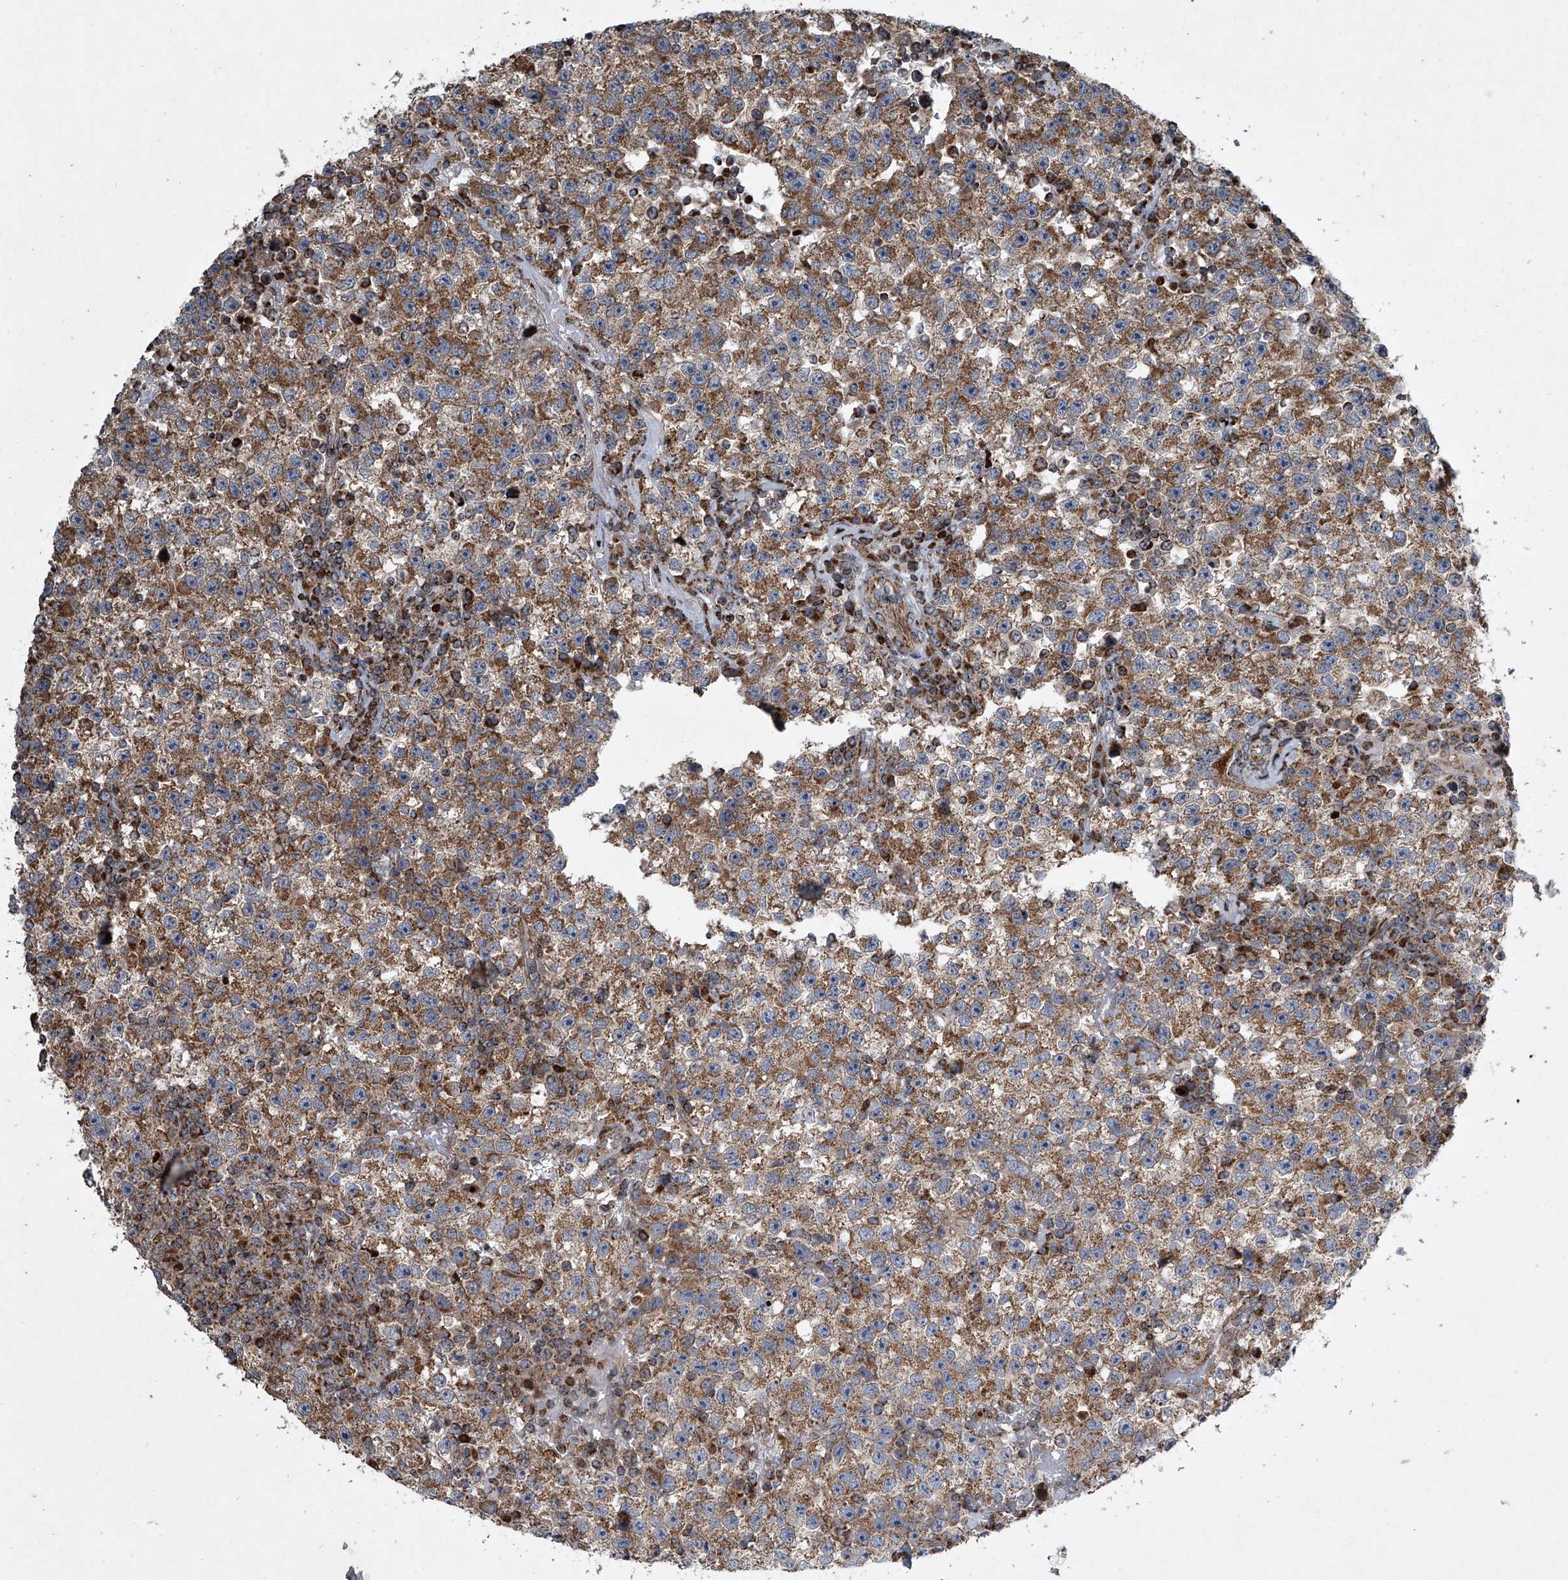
{"staining": {"intensity": "moderate", "quantity": ">75%", "location": "cytoplasmic/membranous"}, "tissue": "testis cancer", "cell_type": "Tumor cells", "image_type": "cancer", "snomed": [{"axis": "morphology", "description": "Seminoma, NOS"}, {"axis": "topography", "description": "Testis"}], "caption": "An IHC image of tumor tissue is shown. Protein staining in brown highlights moderate cytoplasmic/membranous positivity in testis cancer (seminoma) within tumor cells.", "gene": "STRADA", "patient": {"sex": "male", "age": 22}}